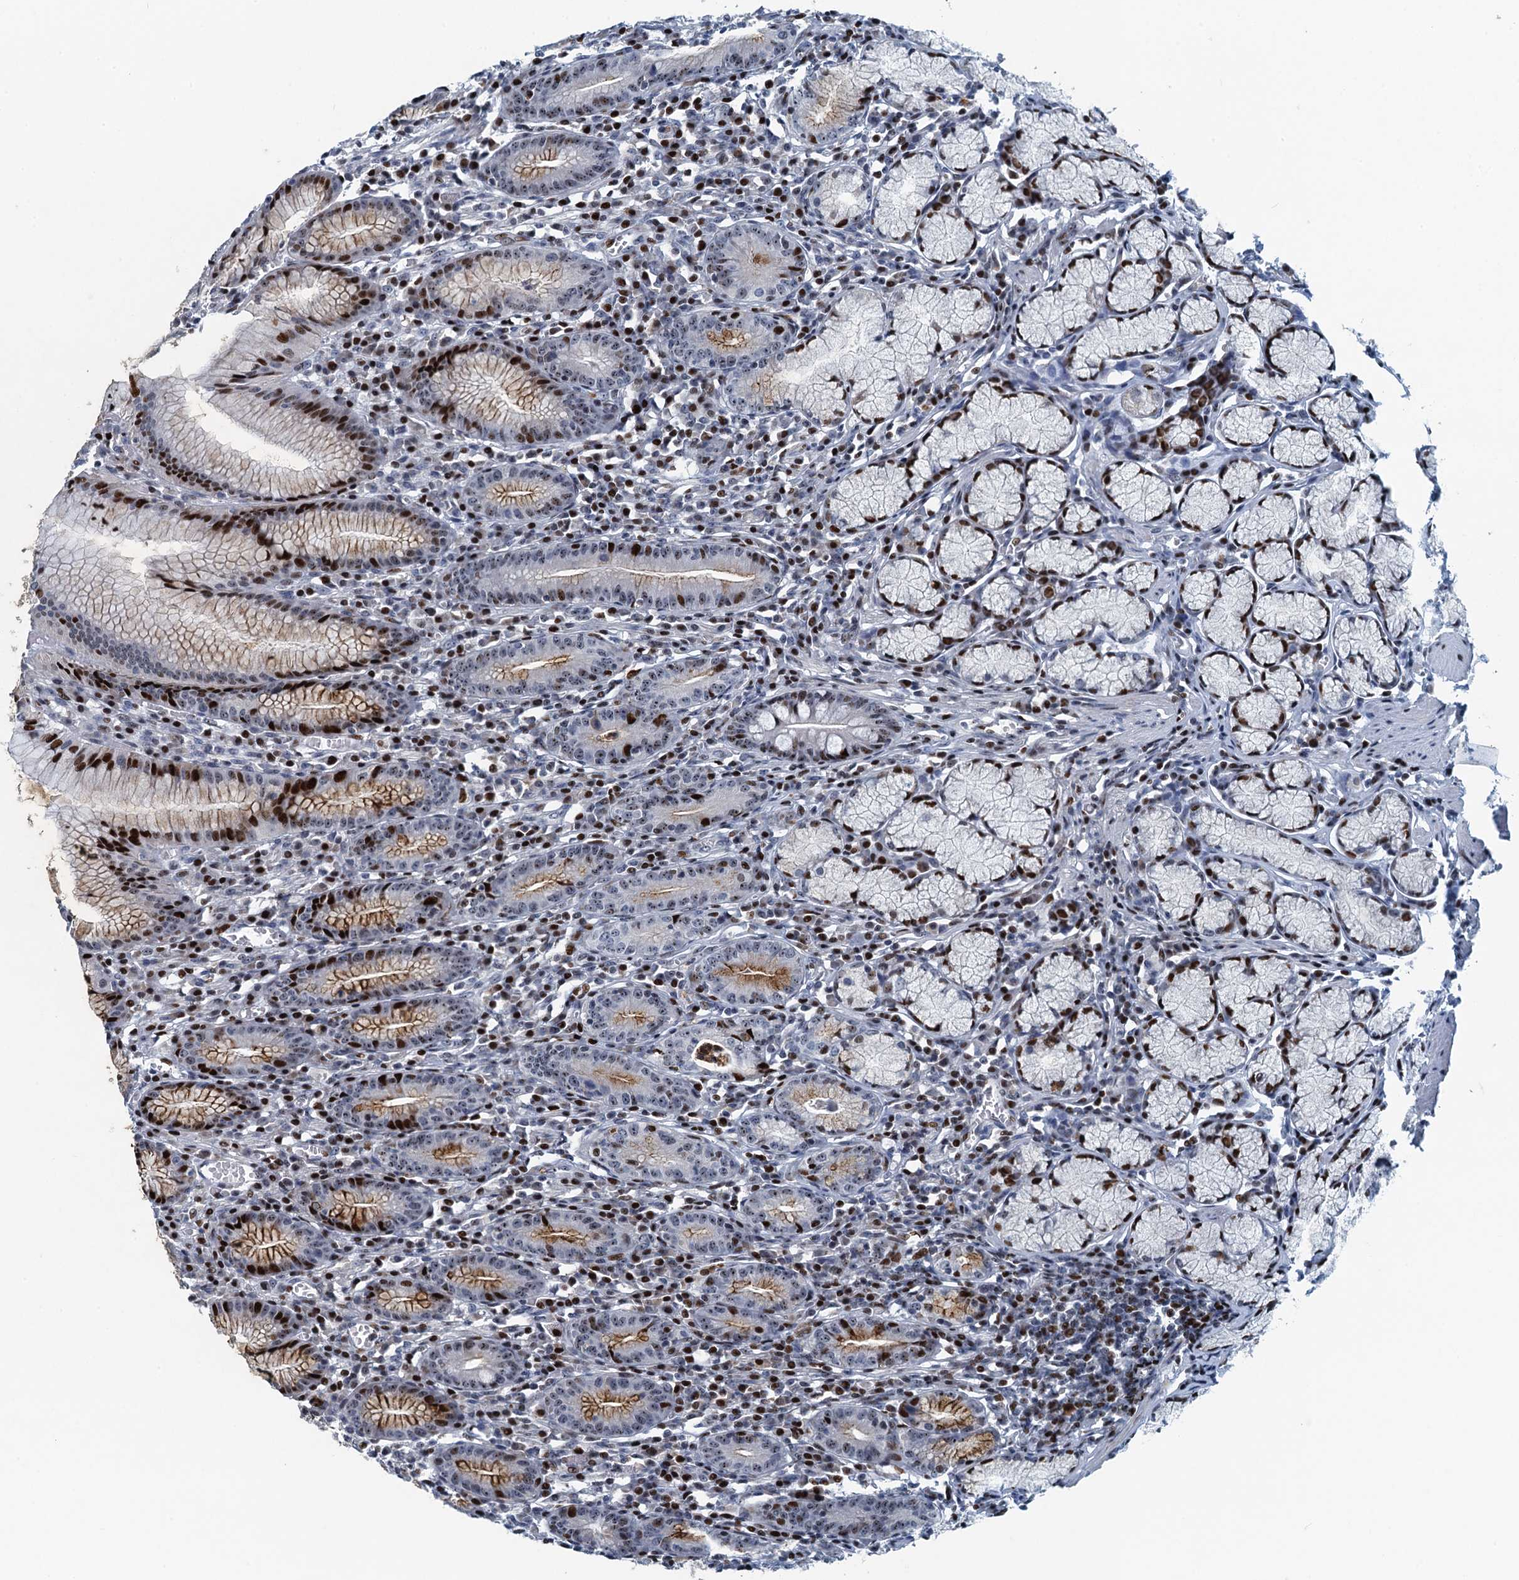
{"staining": {"intensity": "strong", "quantity": "25%-75%", "location": "cytoplasmic/membranous,nuclear"}, "tissue": "stomach", "cell_type": "Glandular cells", "image_type": "normal", "snomed": [{"axis": "morphology", "description": "Normal tissue, NOS"}, {"axis": "topography", "description": "Stomach"}], "caption": "Immunohistochemistry of benign human stomach exhibits high levels of strong cytoplasmic/membranous,nuclear positivity in approximately 25%-75% of glandular cells.", "gene": "ANKRD13D", "patient": {"sex": "male", "age": 55}}